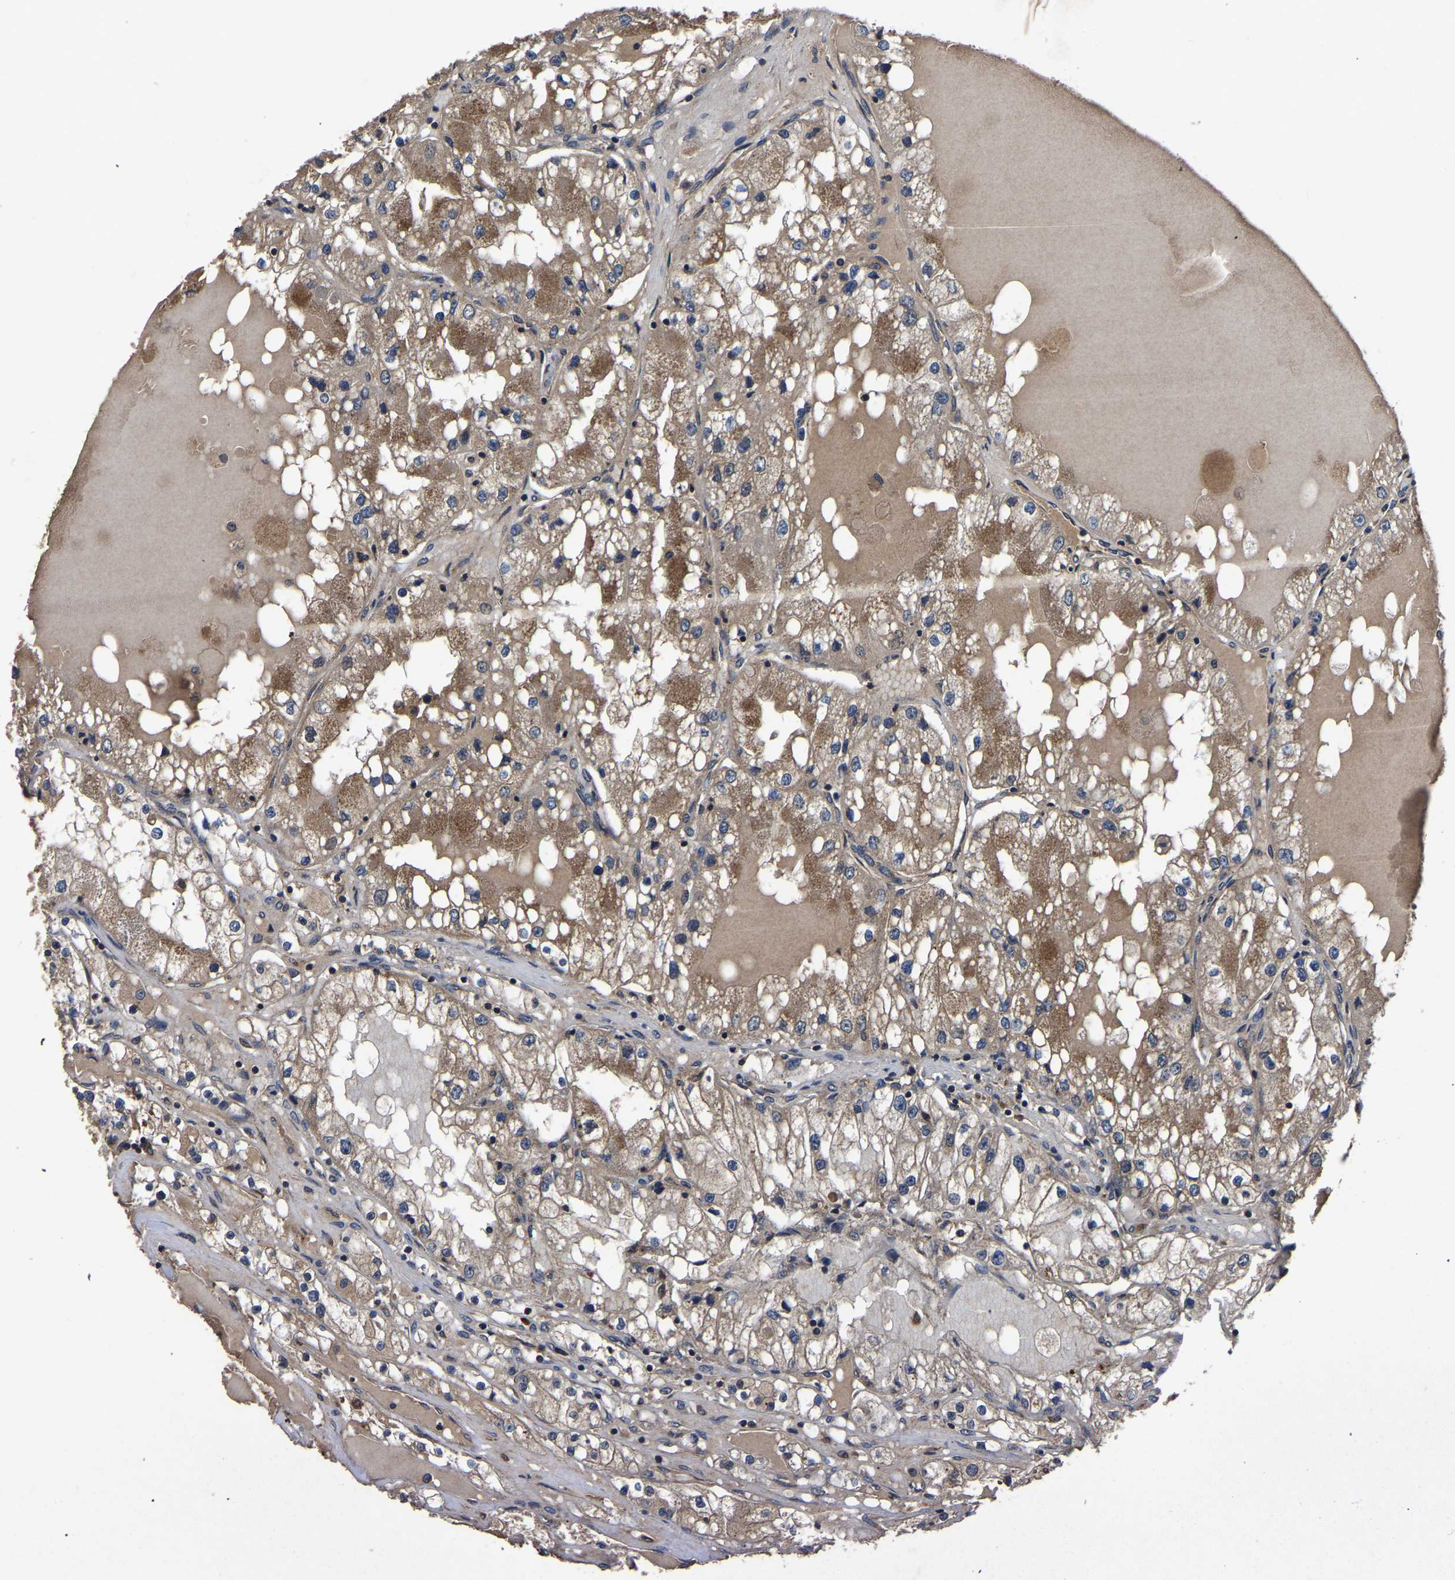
{"staining": {"intensity": "moderate", "quantity": ">75%", "location": "cytoplasmic/membranous"}, "tissue": "renal cancer", "cell_type": "Tumor cells", "image_type": "cancer", "snomed": [{"axis": "morphology", "description": "Adenocarcinoma, NOS"}, {"axis": "topography", "description": "Kidney"}], "caption": "Immunohistochemistry of human renal cancer (adenocarcinoma) displays medium levels of moderate cytoplasmic/membranous positivity in approximately >75% of tumor cells. (Stains: DAB in brown, nuclei in blue, Microscopy: brightfield microscopy at high magnification).", "gene": "CRYZL1", "patient": {"sex": "male", "age": 68}}